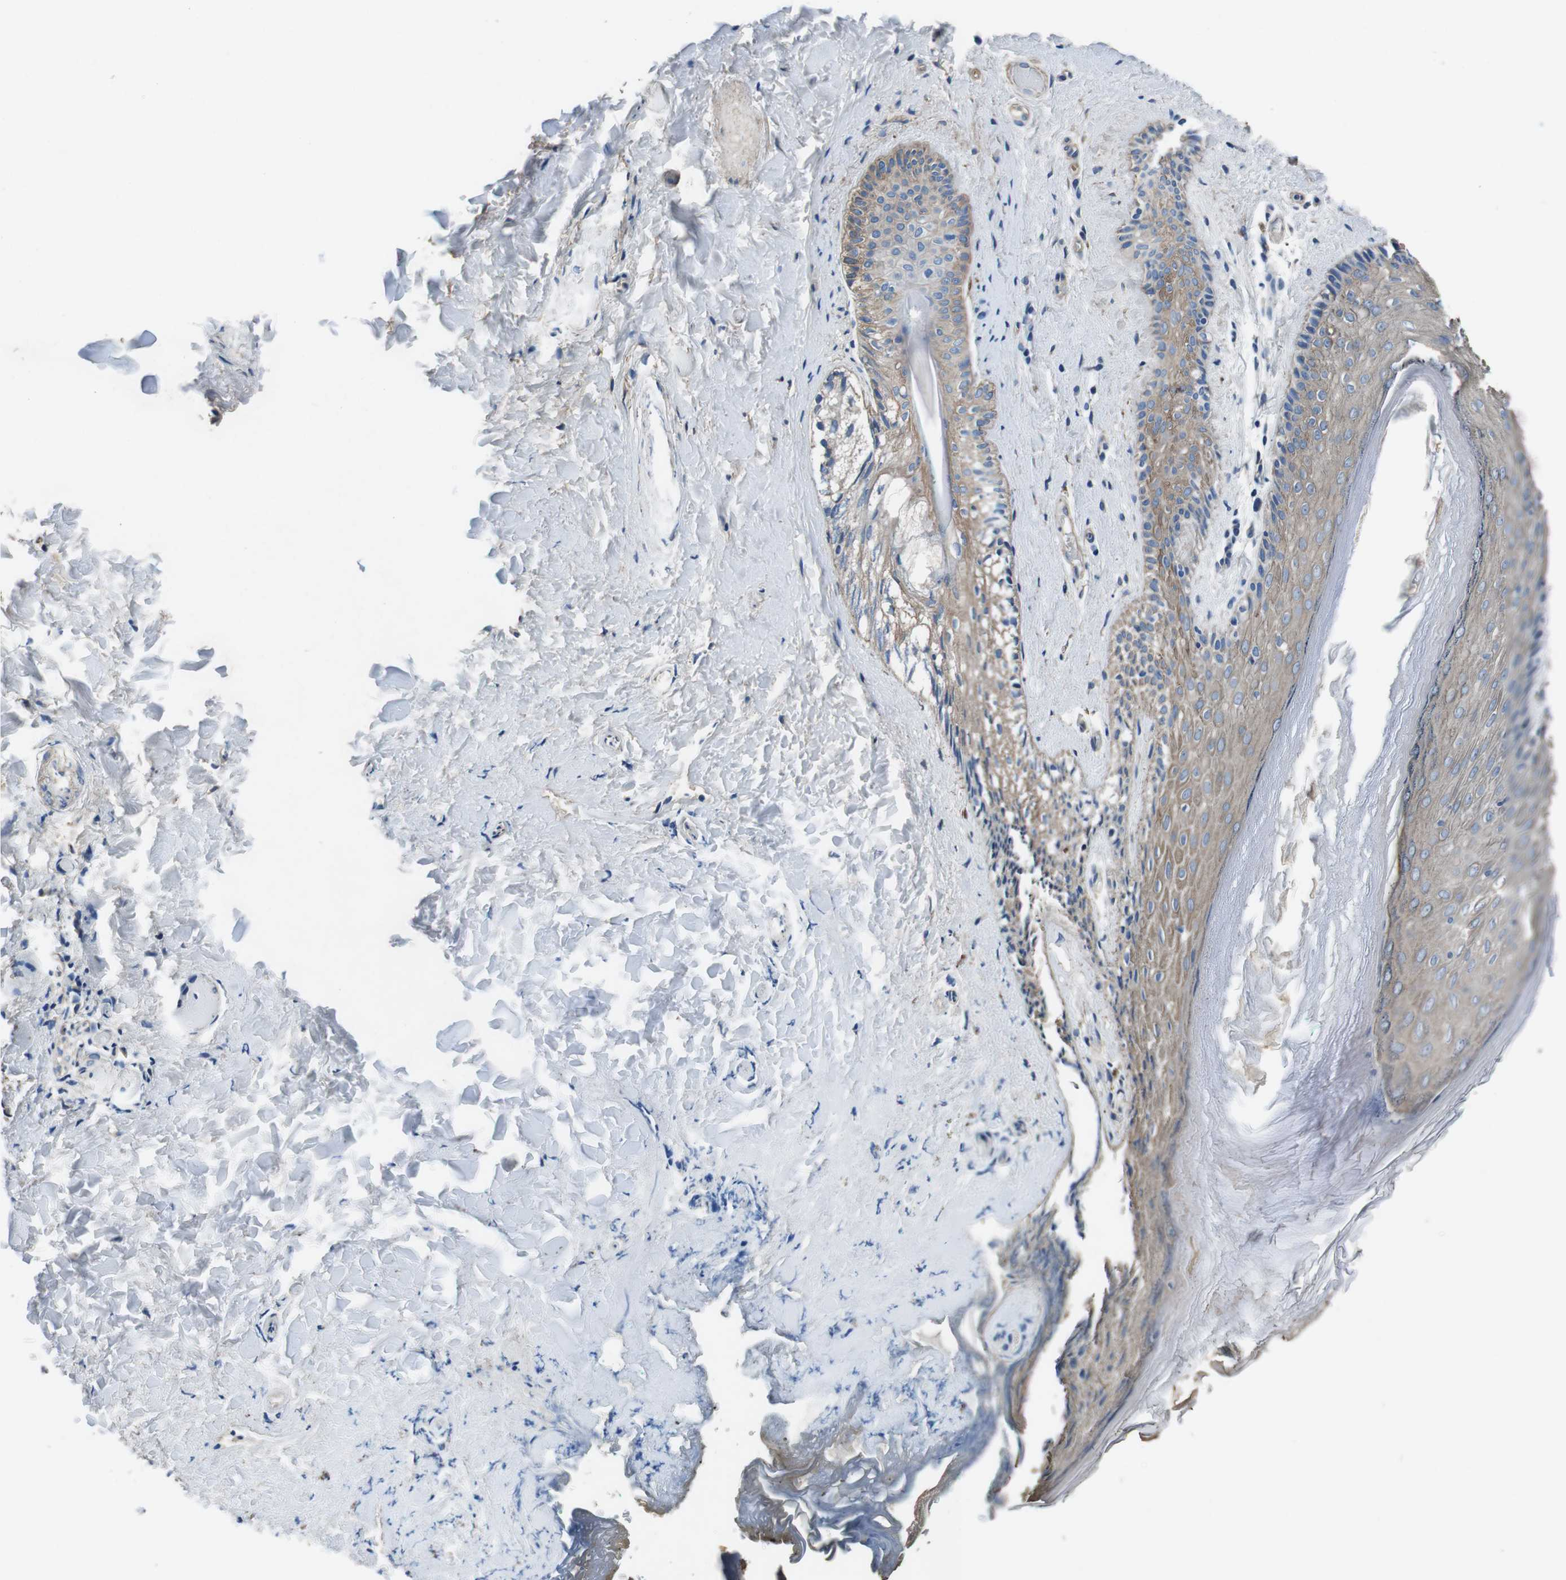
{"staining": {"intensity": "weak", "quantity": "25%-75%", "location": "cytoplasmic/membranous"}, "tissue": "skin", "cell_type": "Epidermal cells", "image_type": "normal", "snomed": [{"axis": "morphology", "description": "Normal tissue, NOS"}, {"axis": "topography", "description": "Anal"}], "caption": "Weak cytoplasmic/membranous protein expression is identified in approximately 25%-75% of epidermal cells in skin. The staining is performed using DAB brown chromogen to label protein expression. The nuclei are counter-stained blue using hematoxylin.", "gene": "CASQ1", "patient": {"sex": "male", "age": 74}}